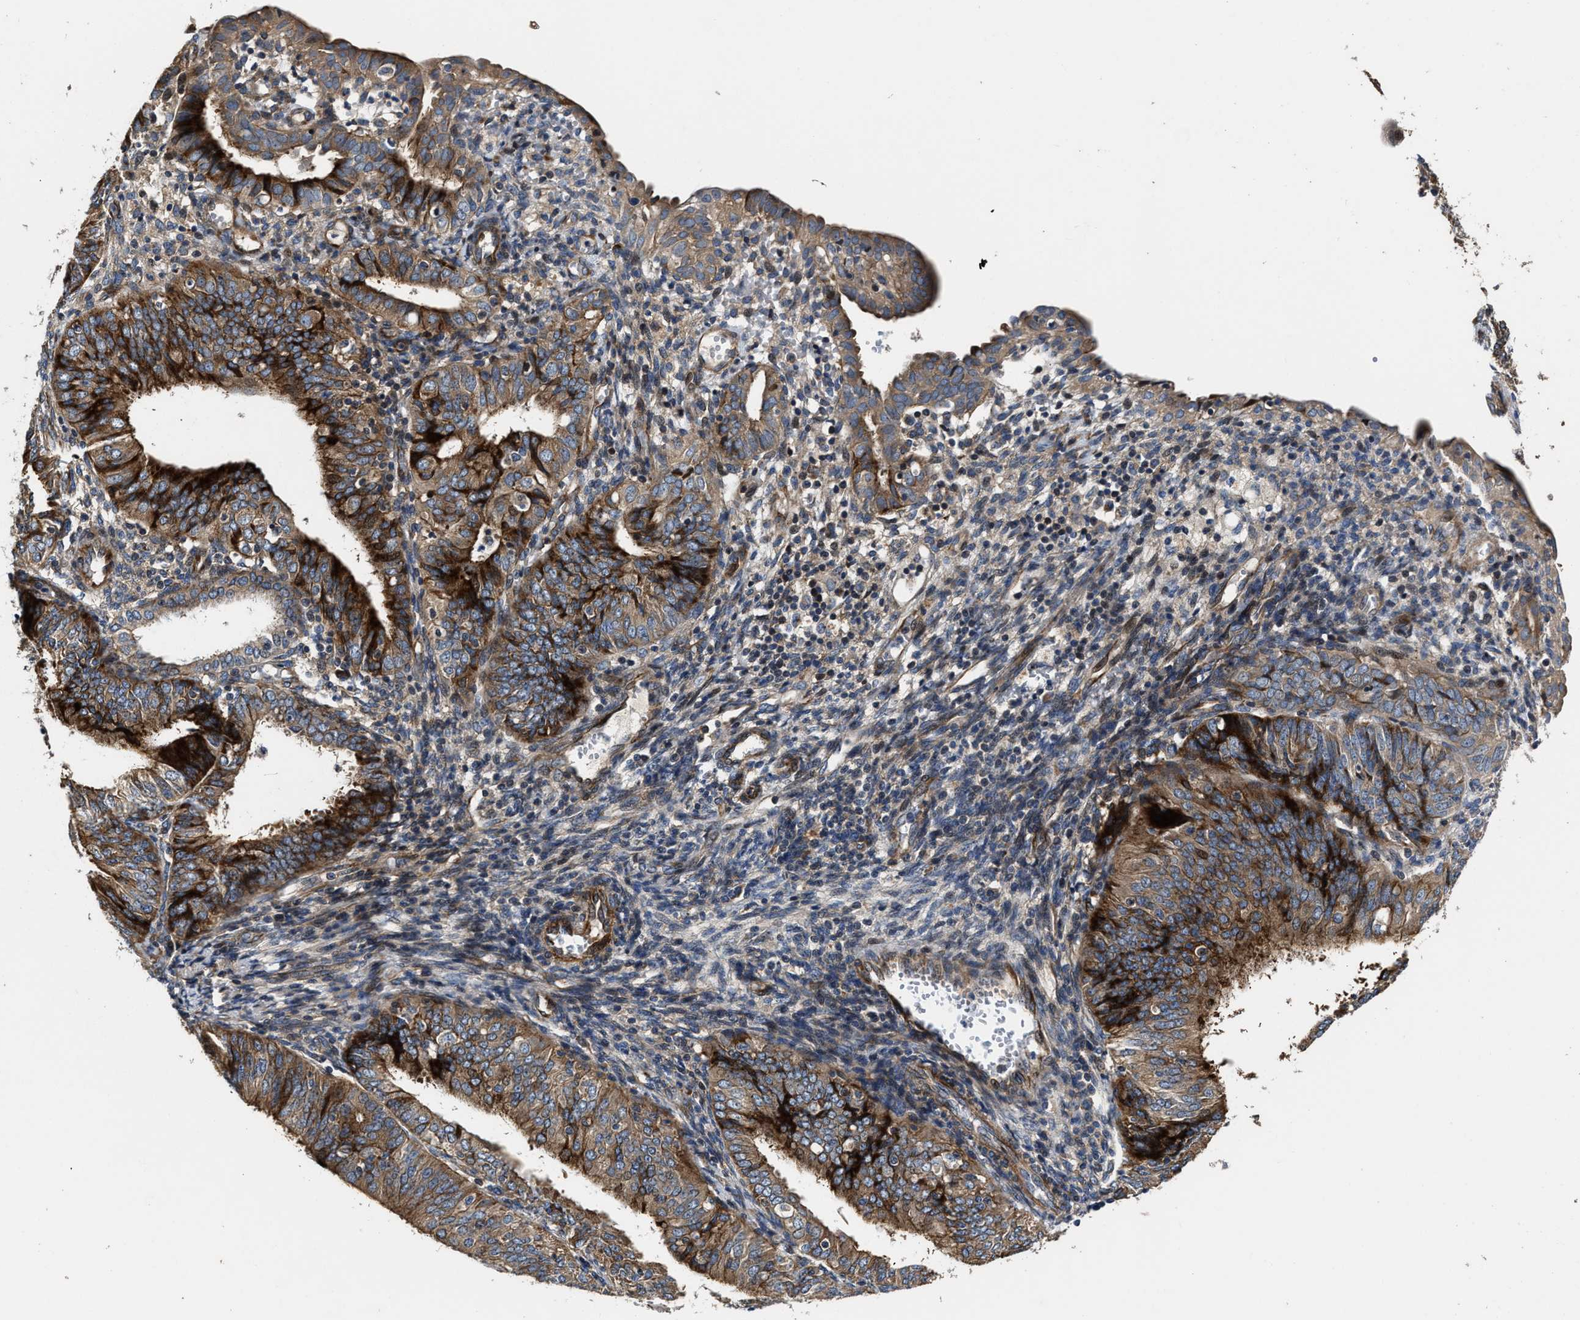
{"staining": {"intensity": "moderate", "quantity": ">75%", "location": "cytoplasmic/membranous"}, "tissue": "endometrial cancer", "cell_type": "Tumor cells", "image_type": "cancer", "snomed": [{"axis": "morphology", "description": "Adenocarcinoma, NOS"}, {"axis": "topography", "description": "Endometrium"}], "caption": "Endometrial cancer (adenocarcinoma) tissue demonstrates moderate cytoplasmic/membranous positivity in approximately >75% of tumor cells", "gene": "PTAR1", "patient": {"sex": "female", "age": 58}}